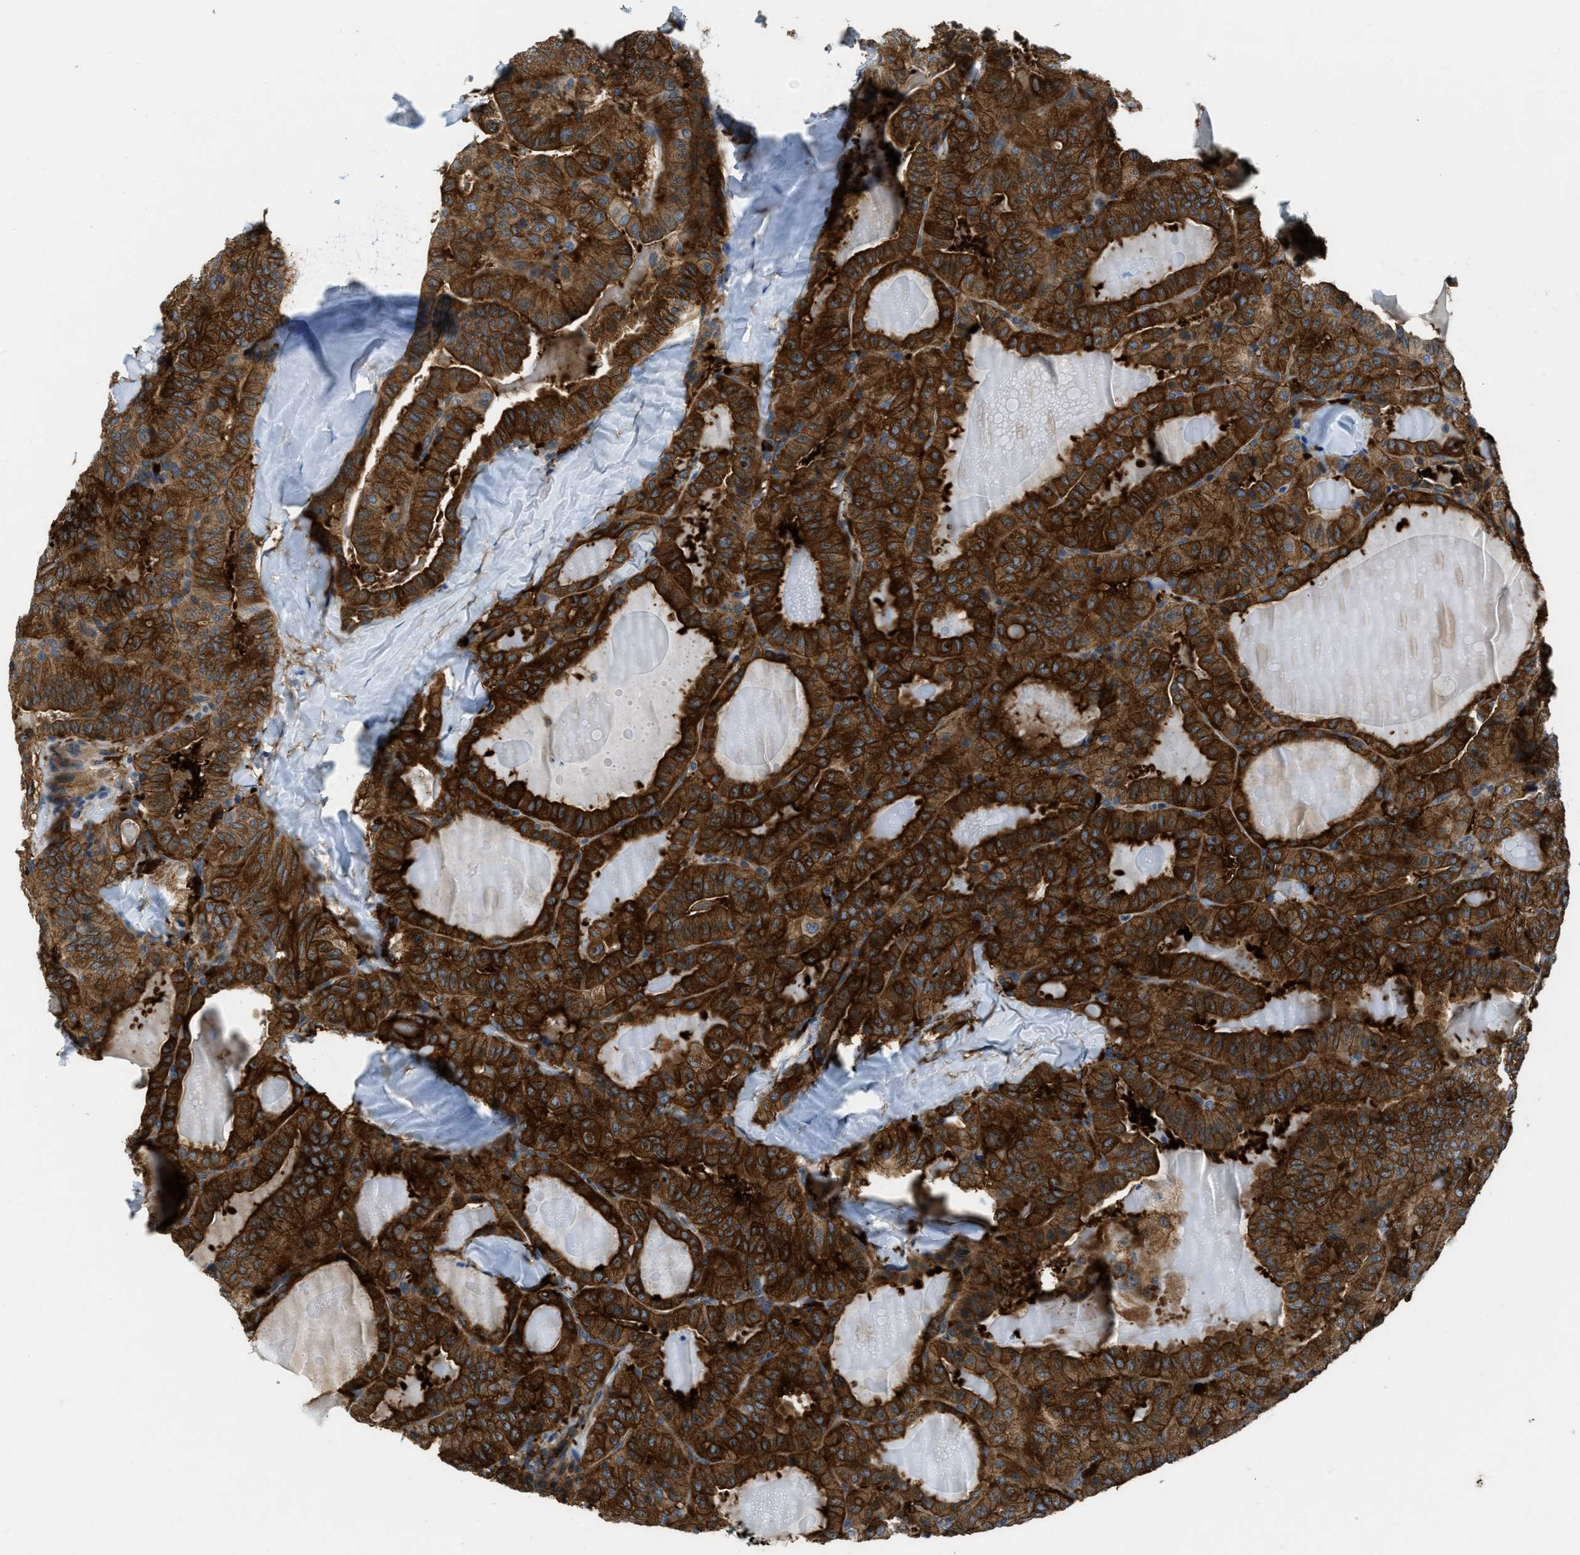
{"staining": {"intensity": "strong", "quantity": ">75%", "location": "cytoplasmic/membranous"}, "tissue": "thyroid cancer", "cell_type": "Tumor cells", "image_type": "cancer", "snomed": [{"axis": "morphology", "description": "Papillary adenocarcinoma, NOS"}, {"axis": "topography", "description": "Thyroid gland"}], "caption": "Brown immunohistochemical staining in human thyroid papillary adenocarcinoma shows strong cytoplasmic/membranous expression in approximately >75% of tumor cells. Nuclei are stained in blue.", "gene": "PFKP", "patient": {"sex": "male", "age": 77}}